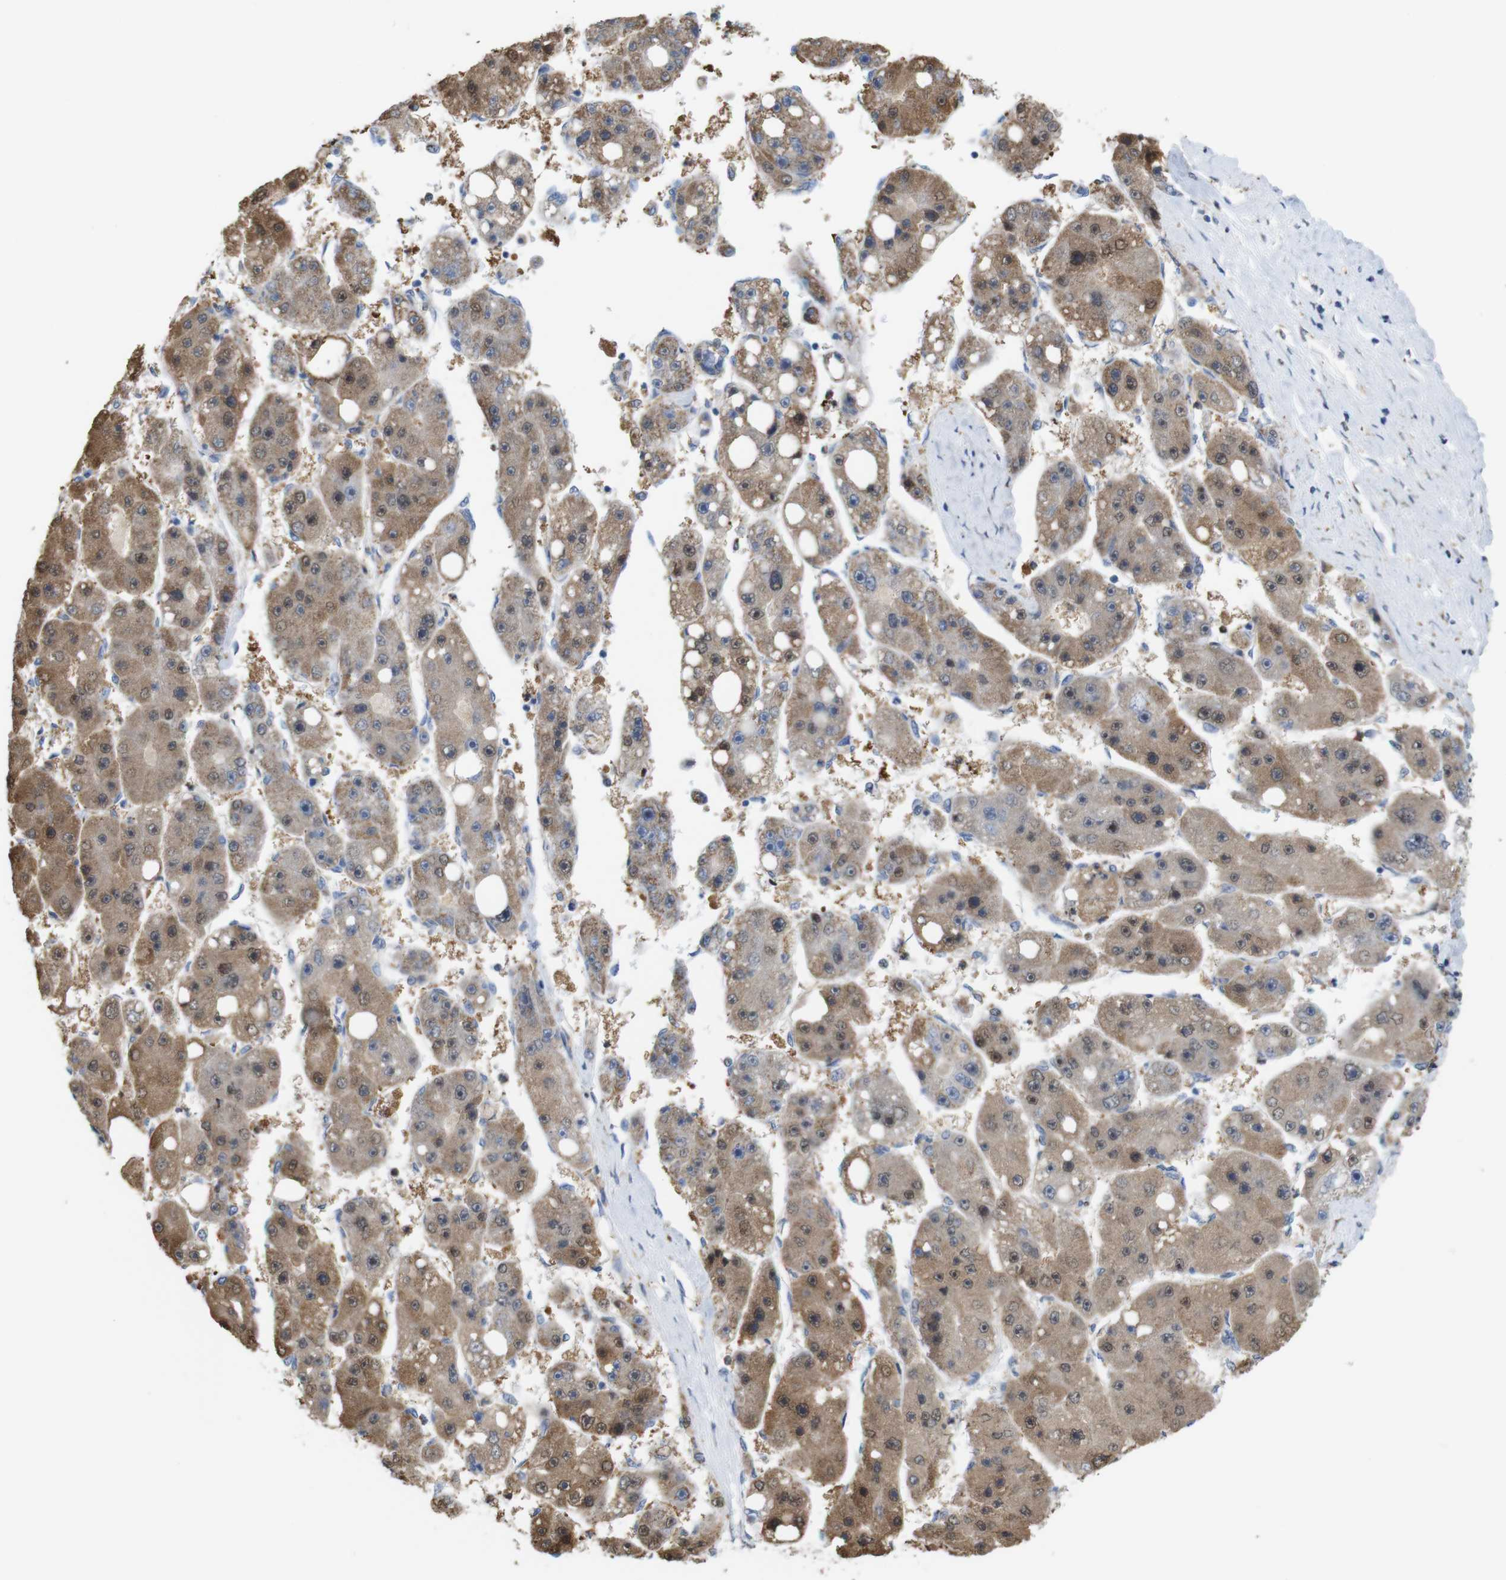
{"staining": {"intensity": "moderate", "quantity": ">75%", "location": "cytoplasmic/membranous,nuclear"}, "tissue": "liver cancer", "cell_type": "Tumor cells", "image_type": "cancer", "snomed": [{"axis": "morphology", "description": "Carcinoma, Hepatocellular, NOS"}, {"axis": "topography", "description": "Liver"}], "caption": "Tumor cells display medium levels of moderate cytoplasmic/membranous and nuclear expression in approximately >75% of cells in liver cancer.", "gene": "PNMA8A", "patient": {"sex": "female", "age": 61}}